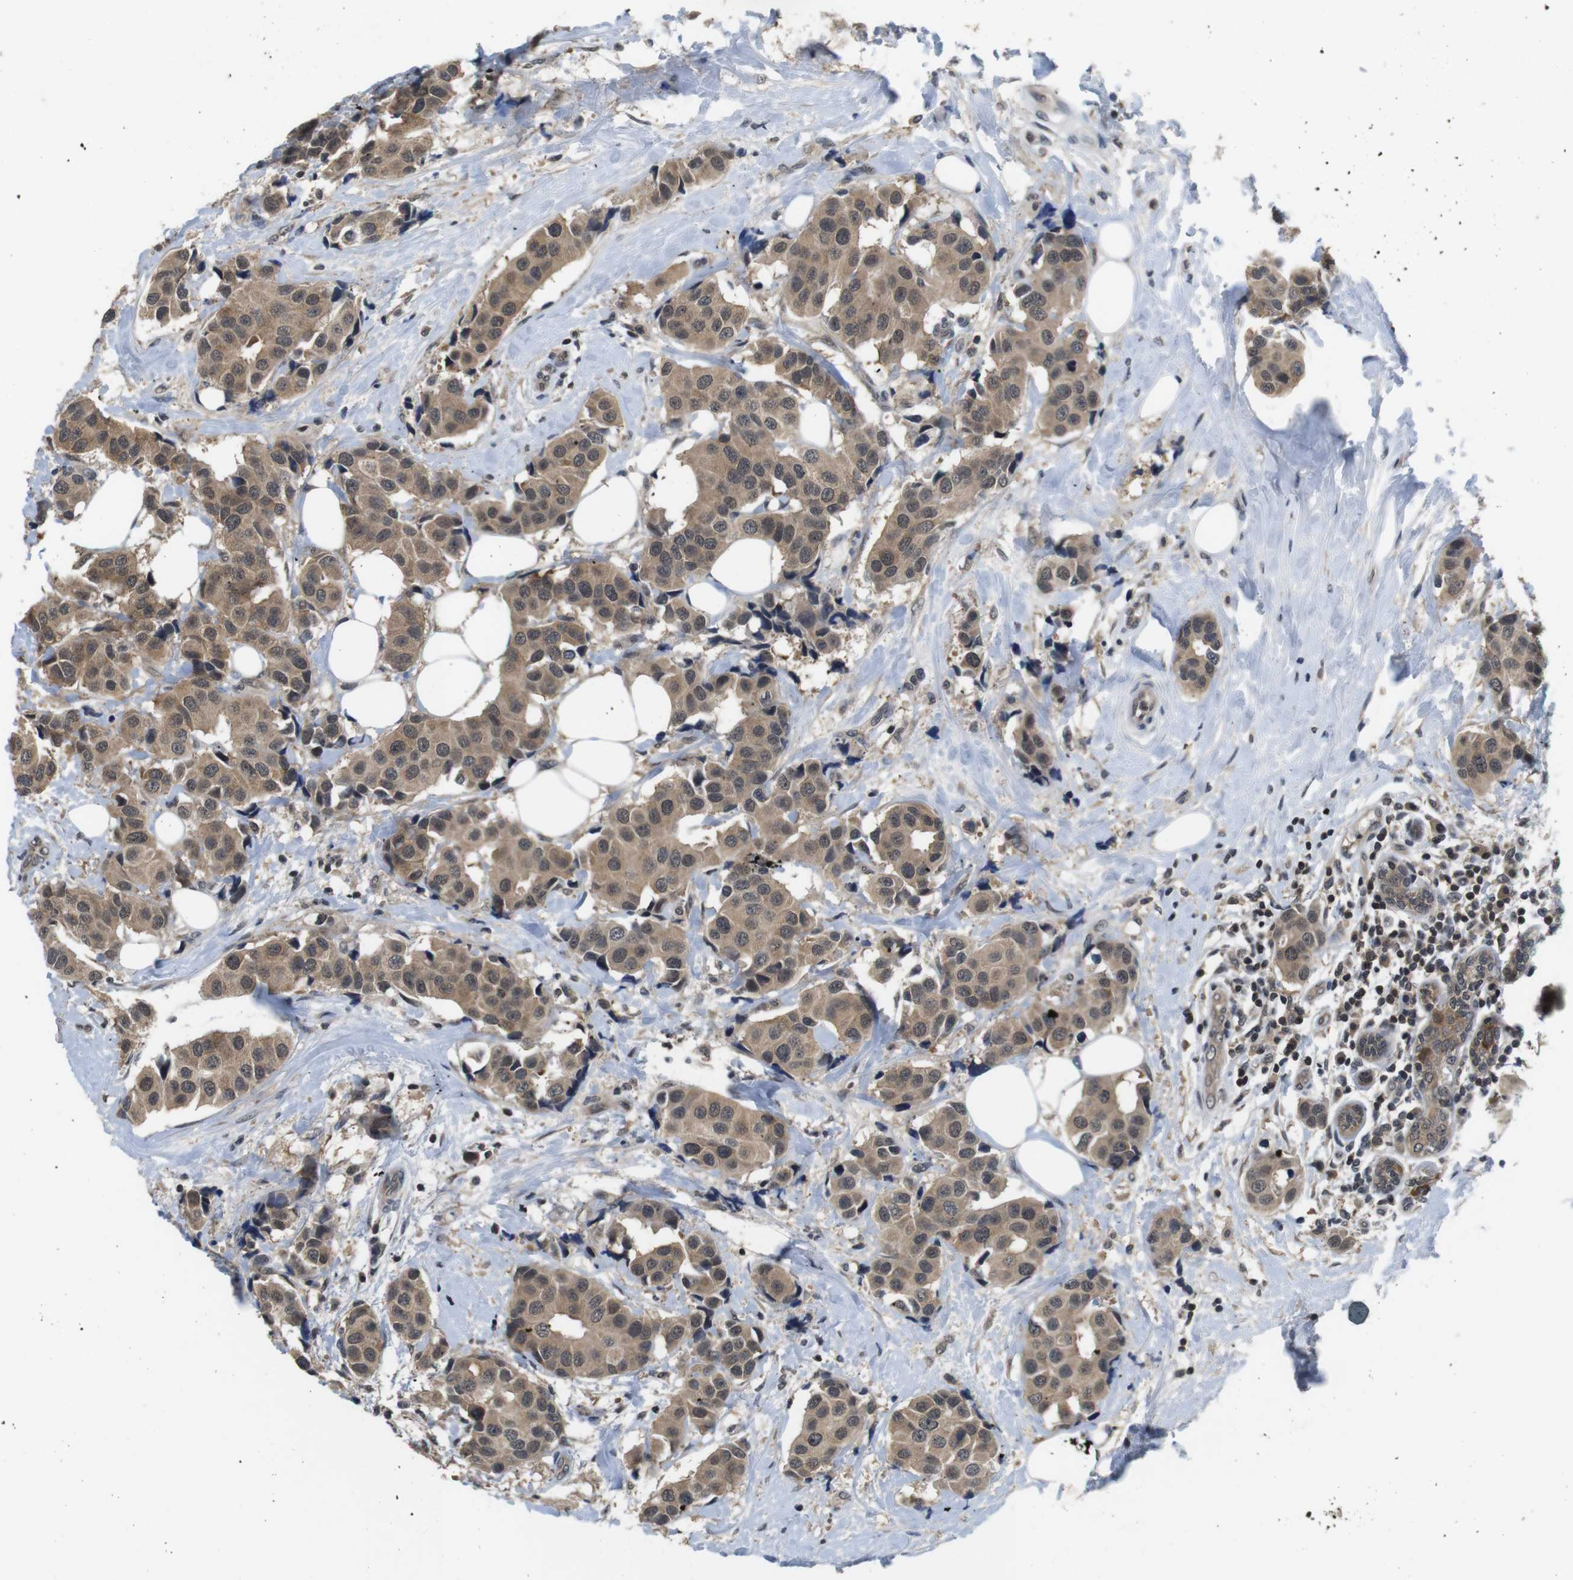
{"staining": {"intensity": "weak", "quantity": ">75%", "location": "cytoplasmic/membranous"}, "tissue": "breast cancer", "cell_type": "Tumor cells", "image_type": "cancer", "snomed": [{"axis": "morphology", "description": "Normal tissue, NOS"}, {"axis": "morphology", "description": "Duct carcinoma"}, {"axis": "topography", "description": "Breast"}], "caption": "Protein staining exhibits weak cytoplasmic/membranous expression in about >75% of tumor cells in breast intraductal carcinoma.", "gene": "FADD", "patient": {"sex": "female", "age": 39}}